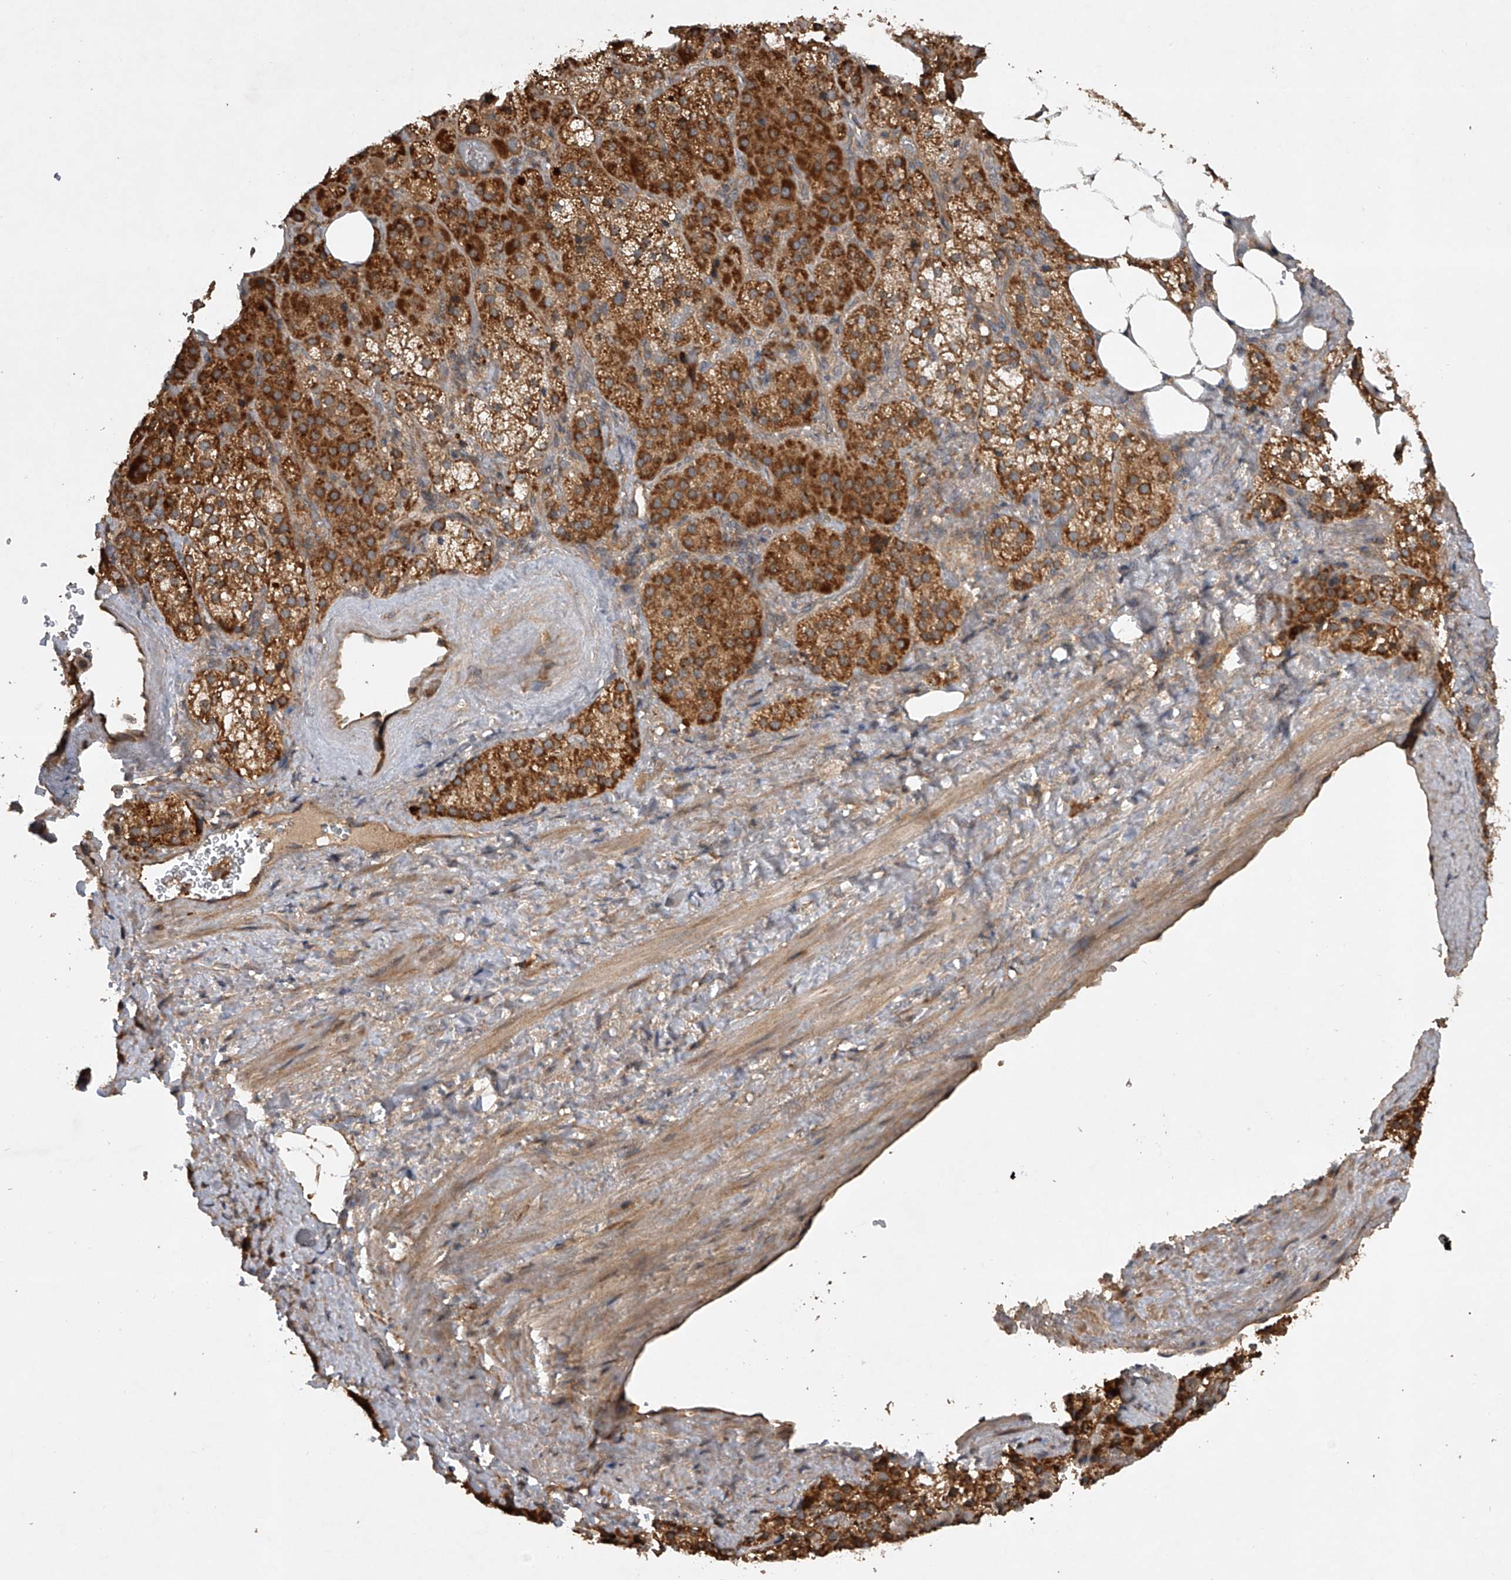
{"staining": {"intensity": "strong", "quantity": ">75%", "location": "cytoplasmic/membranous"}, "tissue": "adrenal gland", "cell_type": "Glandular cells", "image_type": "normal", "snomed": [{"axis": "morphology", "description": "Normal tissue, NOS"}, {"axis": "topography", "description": "Adrenal gland"}], "caption": "Immunohistochemistry photomicrograph of normal adrenal gland: human adrenal gland stained using IHC reveals high levels of strong protein expression localized specifically in the cytoplasmic/membranous of glandular cells, appearing as a cytoplasmic/membranous brown color.", "gene": "NFS1", "patient": {"sex": "female", "age": 59}}